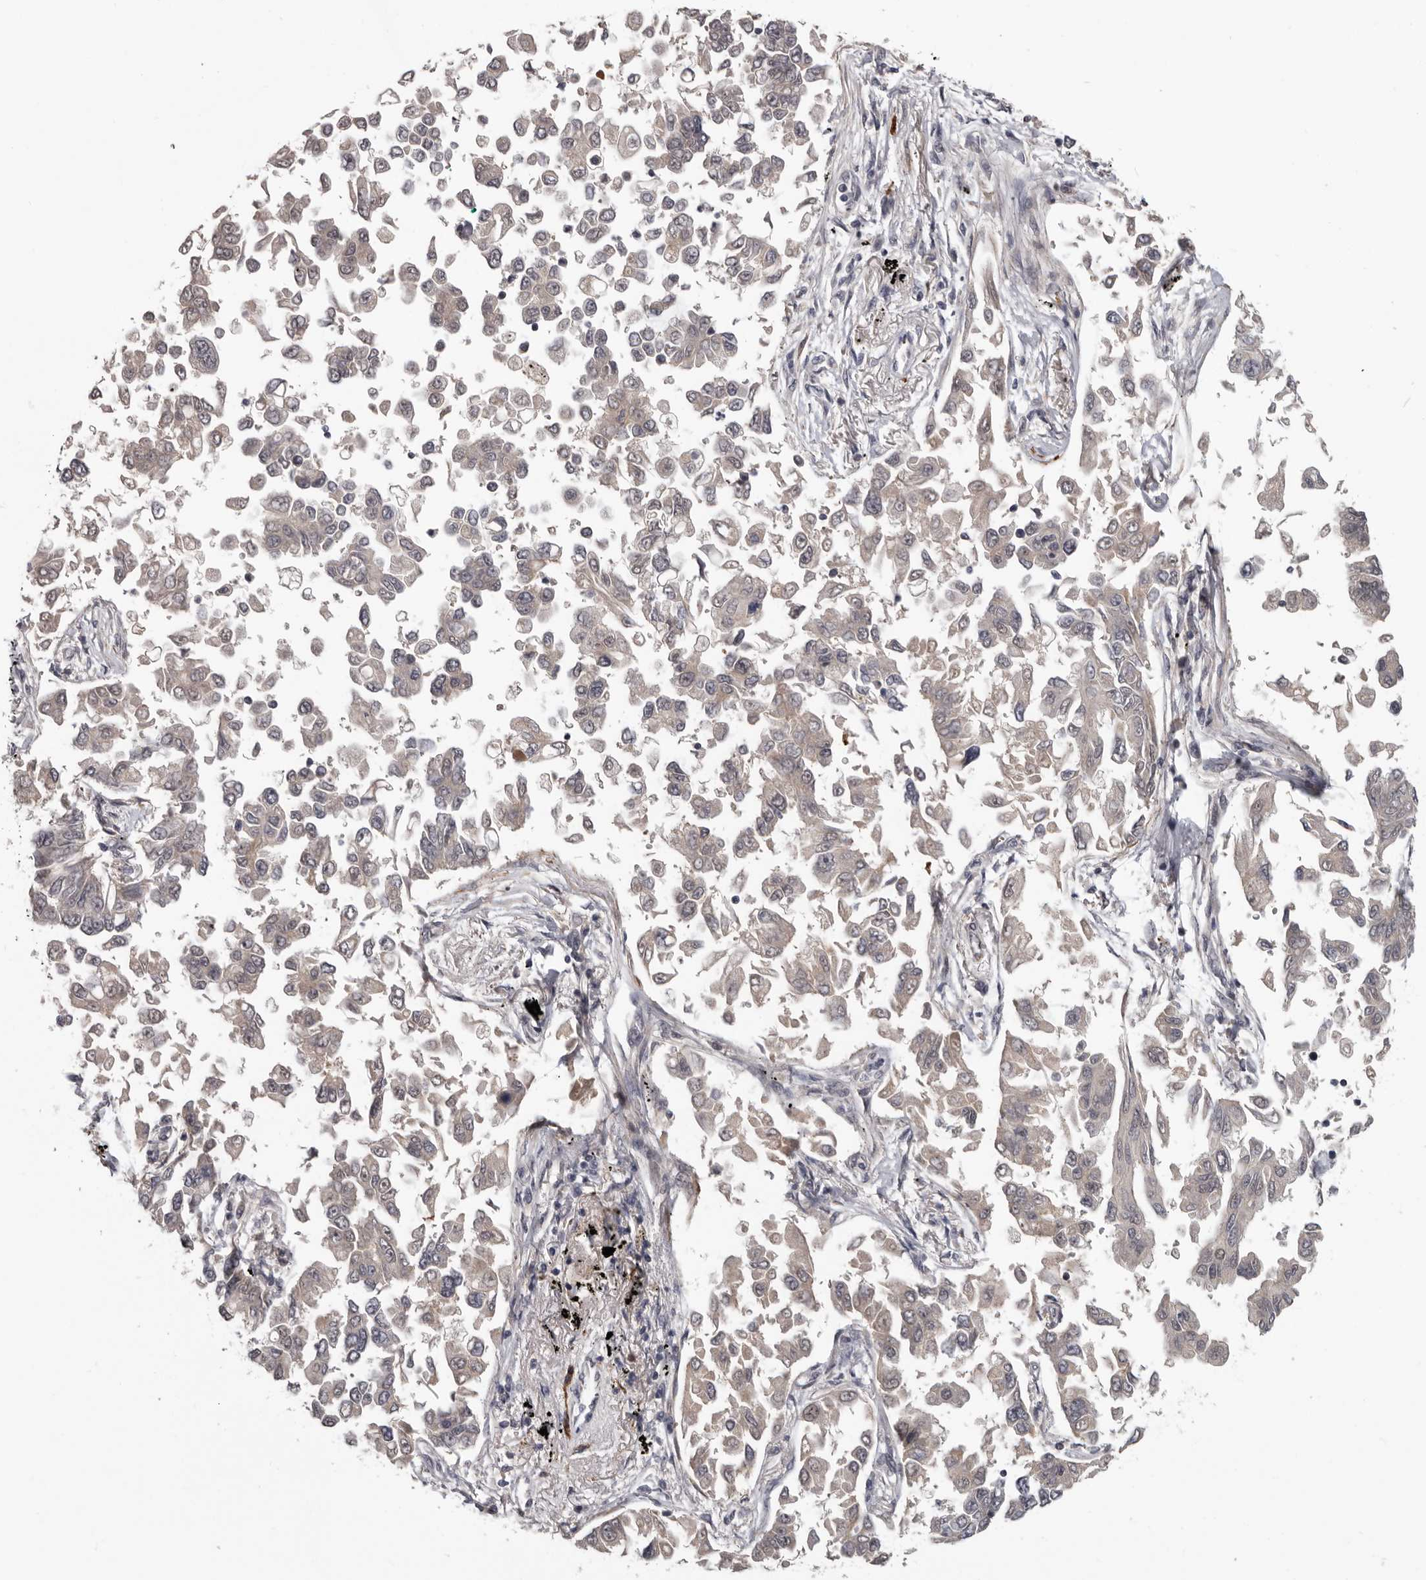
{"staining": {"intensity": "negative", "quantity": "none", "location": "none"}, "tissue": "lung cancer", "cell_type": "Tumor cells", "image_type": "cancer", "snomed": [{"axis": "morphology", "description": "Adenocarcinoma, NOS"}, {"axis": "topography", "description": "Lung"}], "caption": "An immunohistochemistry histopathology image of adenocarcinoma (lung) is shown. There is no staining in tumor cells of adenocarcinoma (lung).", "gene": "FGFR4", "patient": {"sex": "female", "age": 67}}